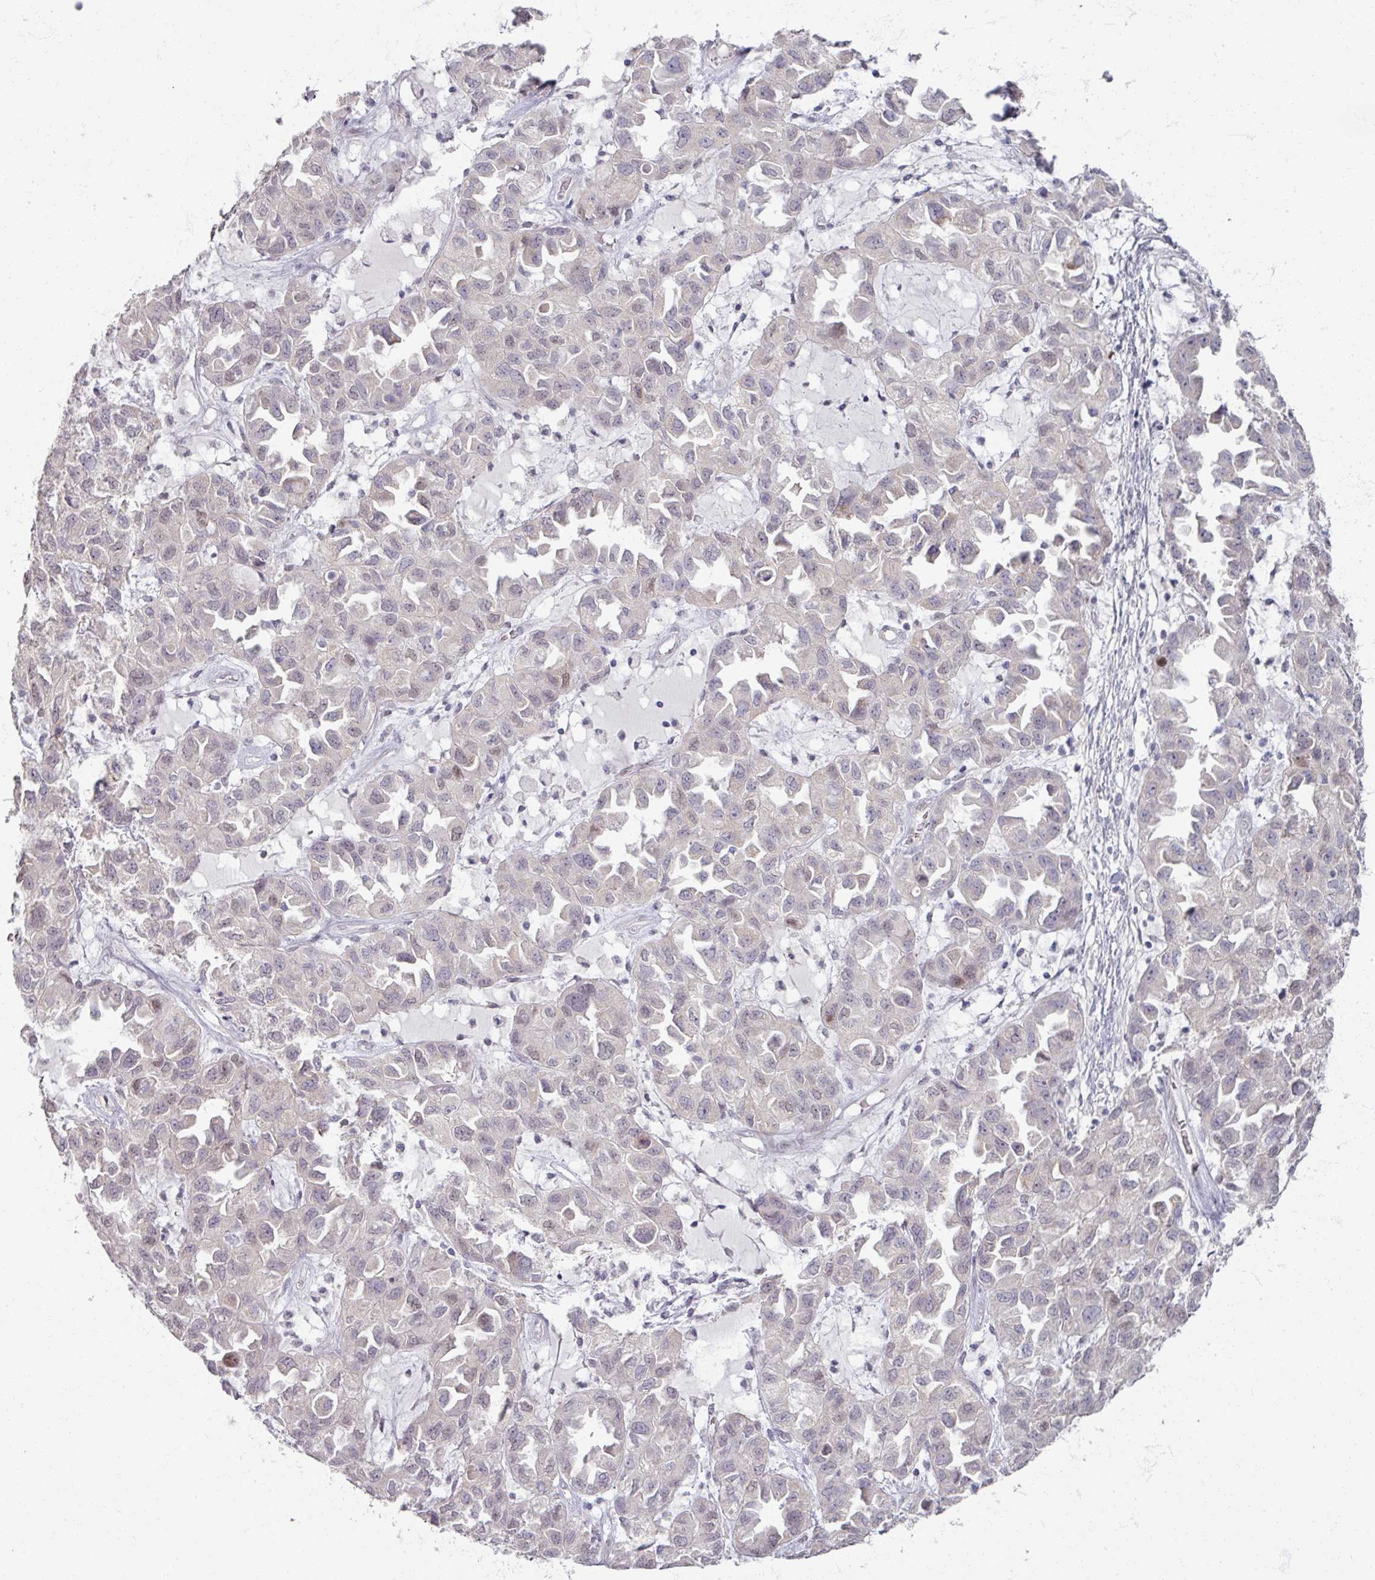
{"staining": {"intensity": "negative", "quantity": "none", "location": "none"}, "tissue": "ovarian cancer", "cell_type": "Tumor cells", "image_type": "cancer", "snomed": [{"axis": "morphology", "description": "Cystadenocarcinoma, serous, NOS"}, {"axis": "topography", "description": "Ovary"}], "caption": "There is no significant positivity in tumor cells of ovarian serous cystadenocarcinoma.", "gene": "SOX11", "patient": {"sex": "female", "age": 84}}